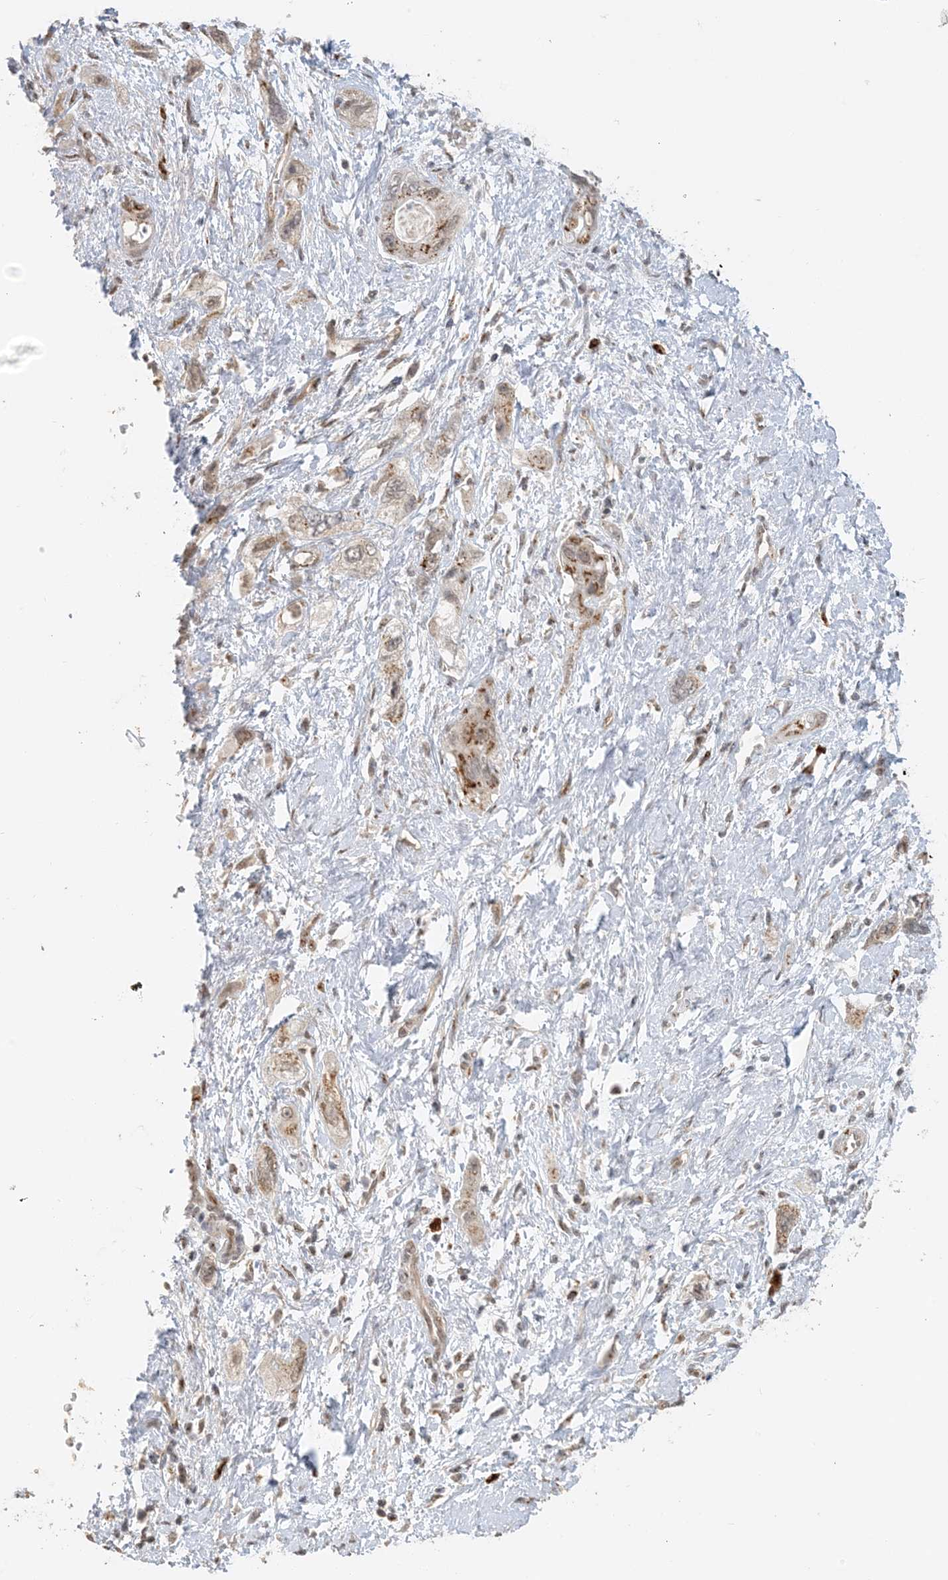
{"staining": {"intensity": "moderate", "quantity": "25%-75%", "location": "cytoplasmic/membranous"}, "tissue": "pancreatic cancer", "cell_type": "Tumor cells", "image_type": "cancer", "snomed": [{"axis": "morphology", "description": "Adenocarcinoma, NOS"}, {"axis": "topography", "description": "Pancreas"}], "caption": "This is a histology image of immunohistochemistry staining of adenocarcinoma (pancreatic), which shows moderate expression in the cytoplasmic/membranous of tumor cells.", "gene": "ZCCHC4", "patient": {"sex": "female", "age": 73}}